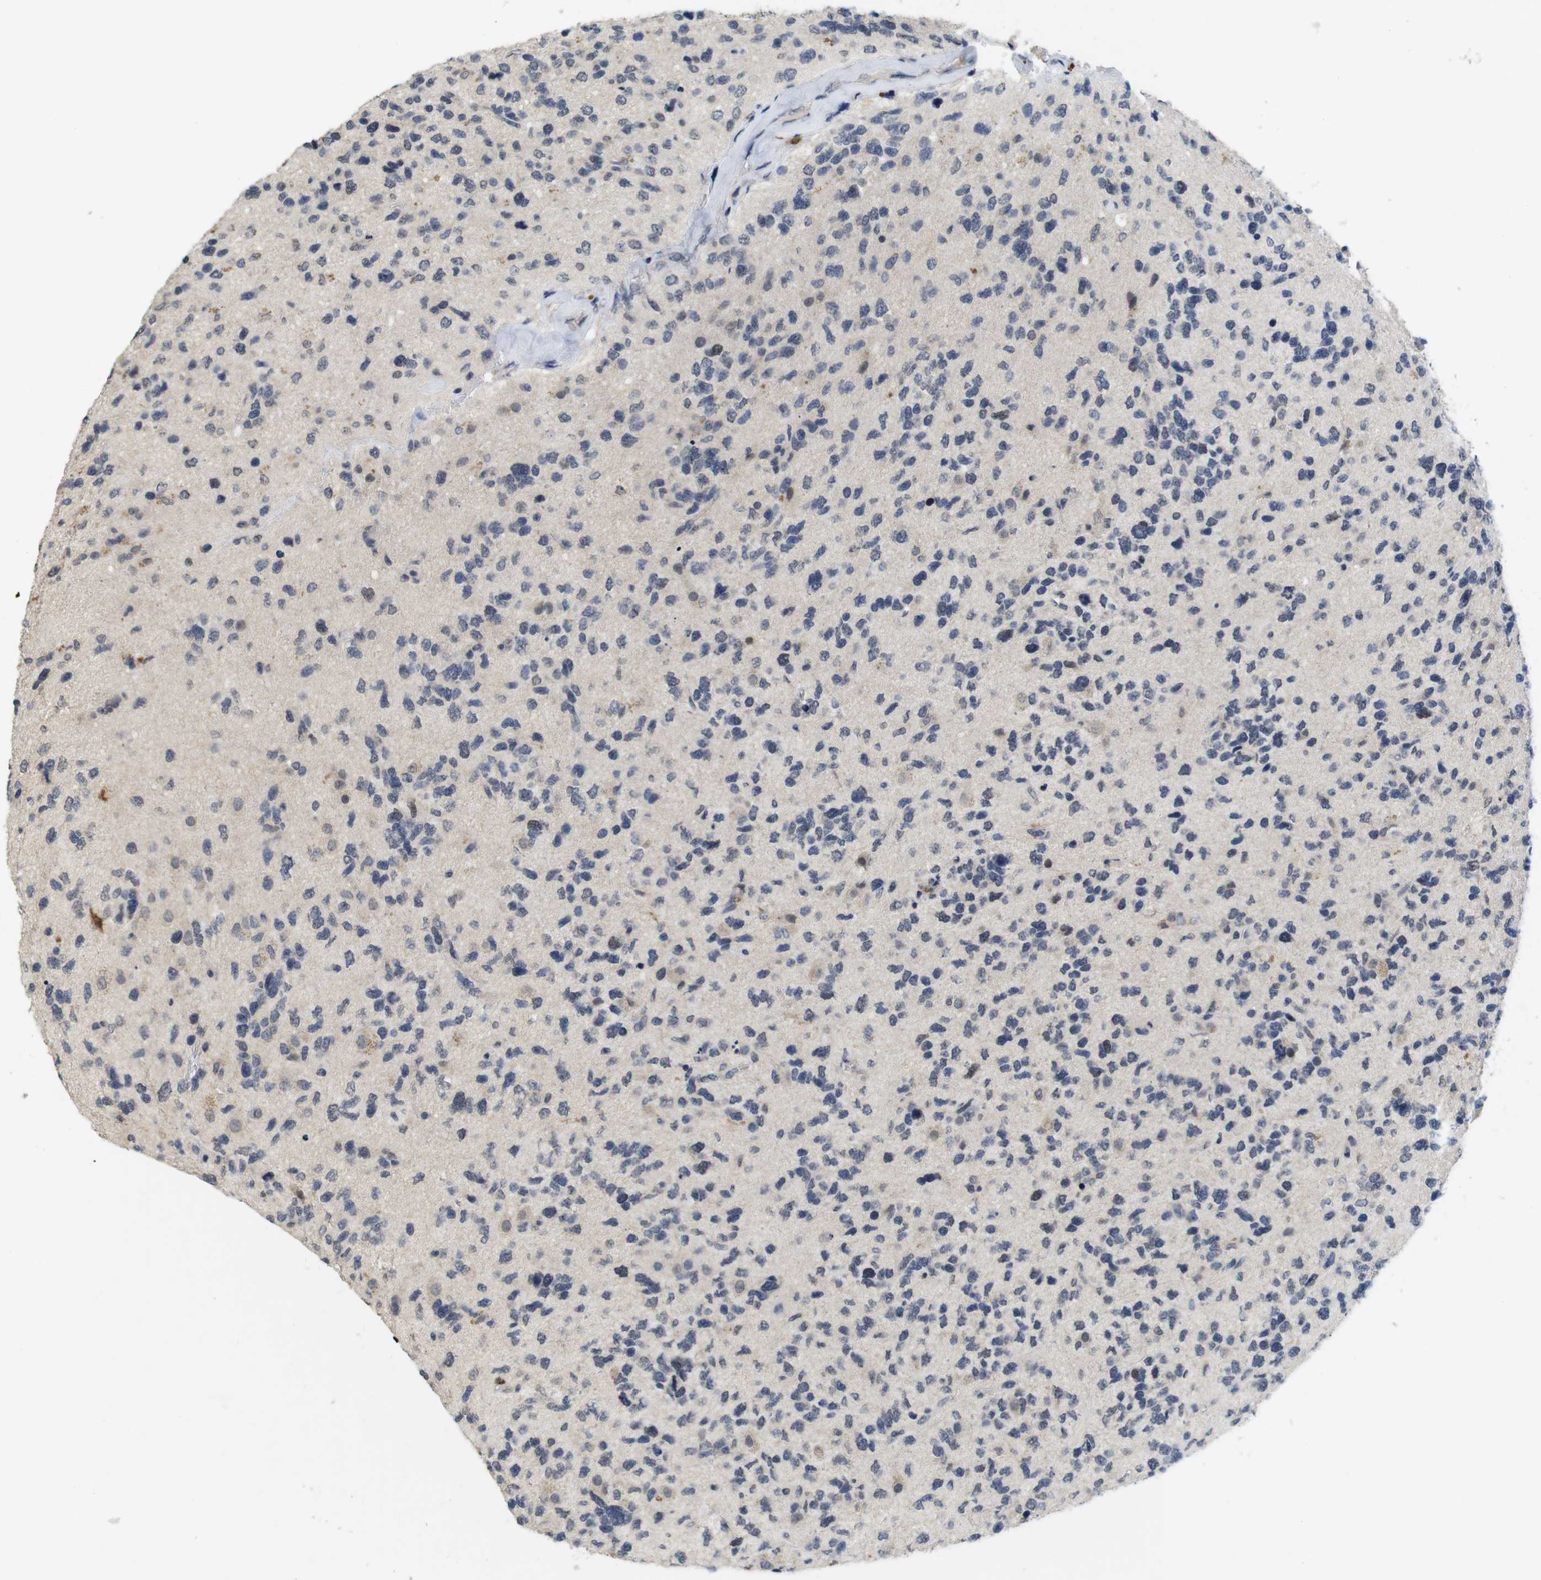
{"staining": {"intensity": "moderate", "quantity": "<25%", "location": "nuclear"}, "tissue": "glioma", "cell_type": "Tumor cells", "image_type": "cancer", "snomed": [{"axis": "morphology", "description": "Glioma, malignant, High grade"}, {"axis": "topography", "description": "Brain"}], "caption": "Immunohistochemical staining of human glioma displays low levels of moderate nuclear protein positivity in approximately <25% of tumor cells. (IHC, brightfield microscopy, high magnification).", "gene": "SKP2", "patient": {"sex": "female", "age": 58}}